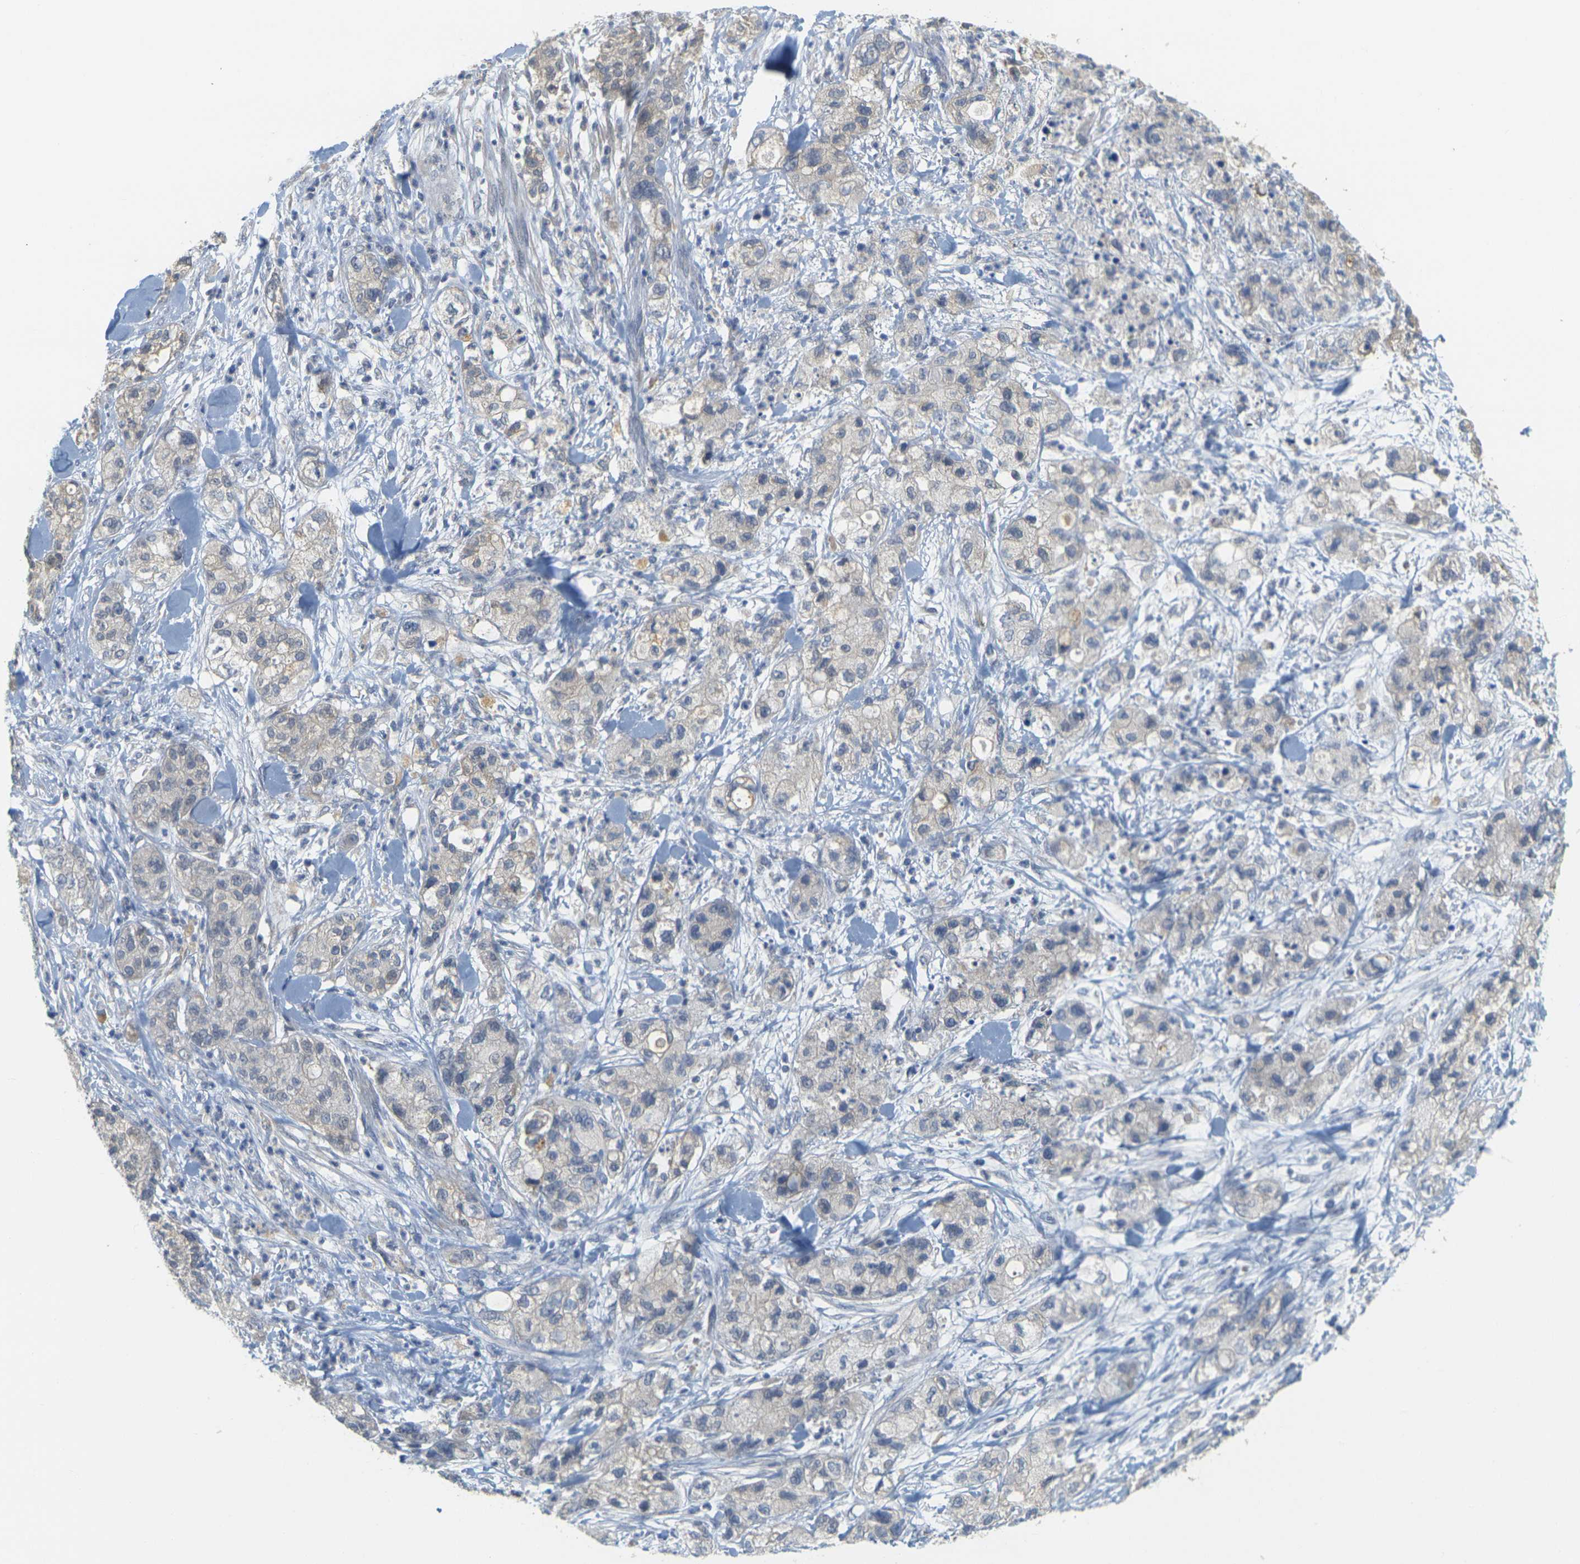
{"staining": {"intensity": "negative", "quantity": "none", "location": "none"}, "tissue": "pancreatic cancer", "cell_type": "Tumor cells", "image_type": "cancer", "snomed": [{"axis": "morphology", "description": "Adenocarcinoma, NOS"}, {"axis": "topography", "description": "Pancreas"}], "caption": "Immunohistochemical staining of human pancreatic adenocarcinoma exhibits no significant expression in tumor cells. (Brightfield microscopy of DAB immunohistochemistry (IHC) at high magnification).", "gene": "GDAP1", "patient": {"sex": "female", "age": 78}}